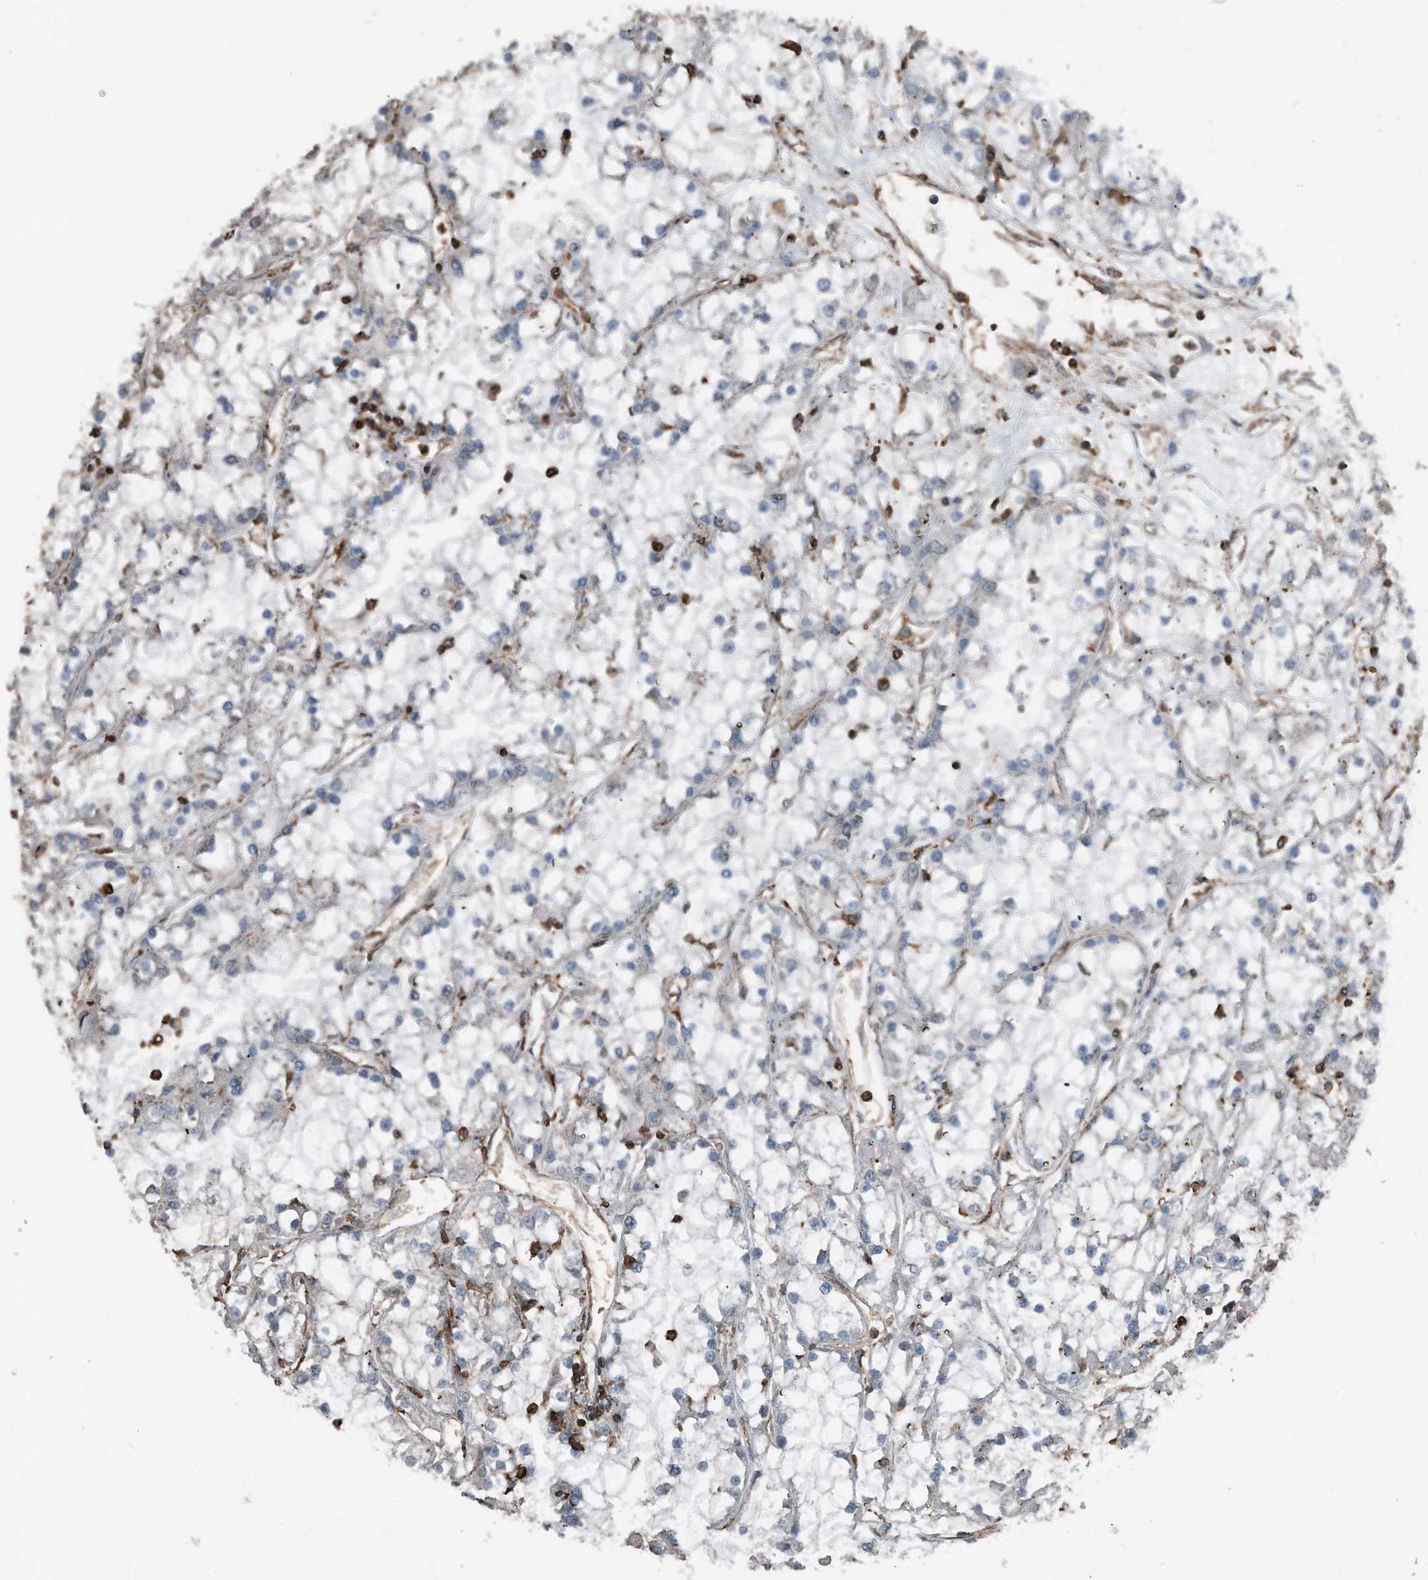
{"staining": {"intensity": "negative", "quantity": "none", "location": "none"}, "tissue": "renal cancer", "cell_type": "Tumor cells", "image_type": "cancer", "snomed": [{"axis": "morphology", "description": "Adenocarcinoma, NOS"}, {"axis": "topography", "description": "Kidney"}], "caption": "Tumor cells are negative for protein expression in human renal cancer.", "gene": "RSPO3", "patient": {"sex": "female", "age": 52}}